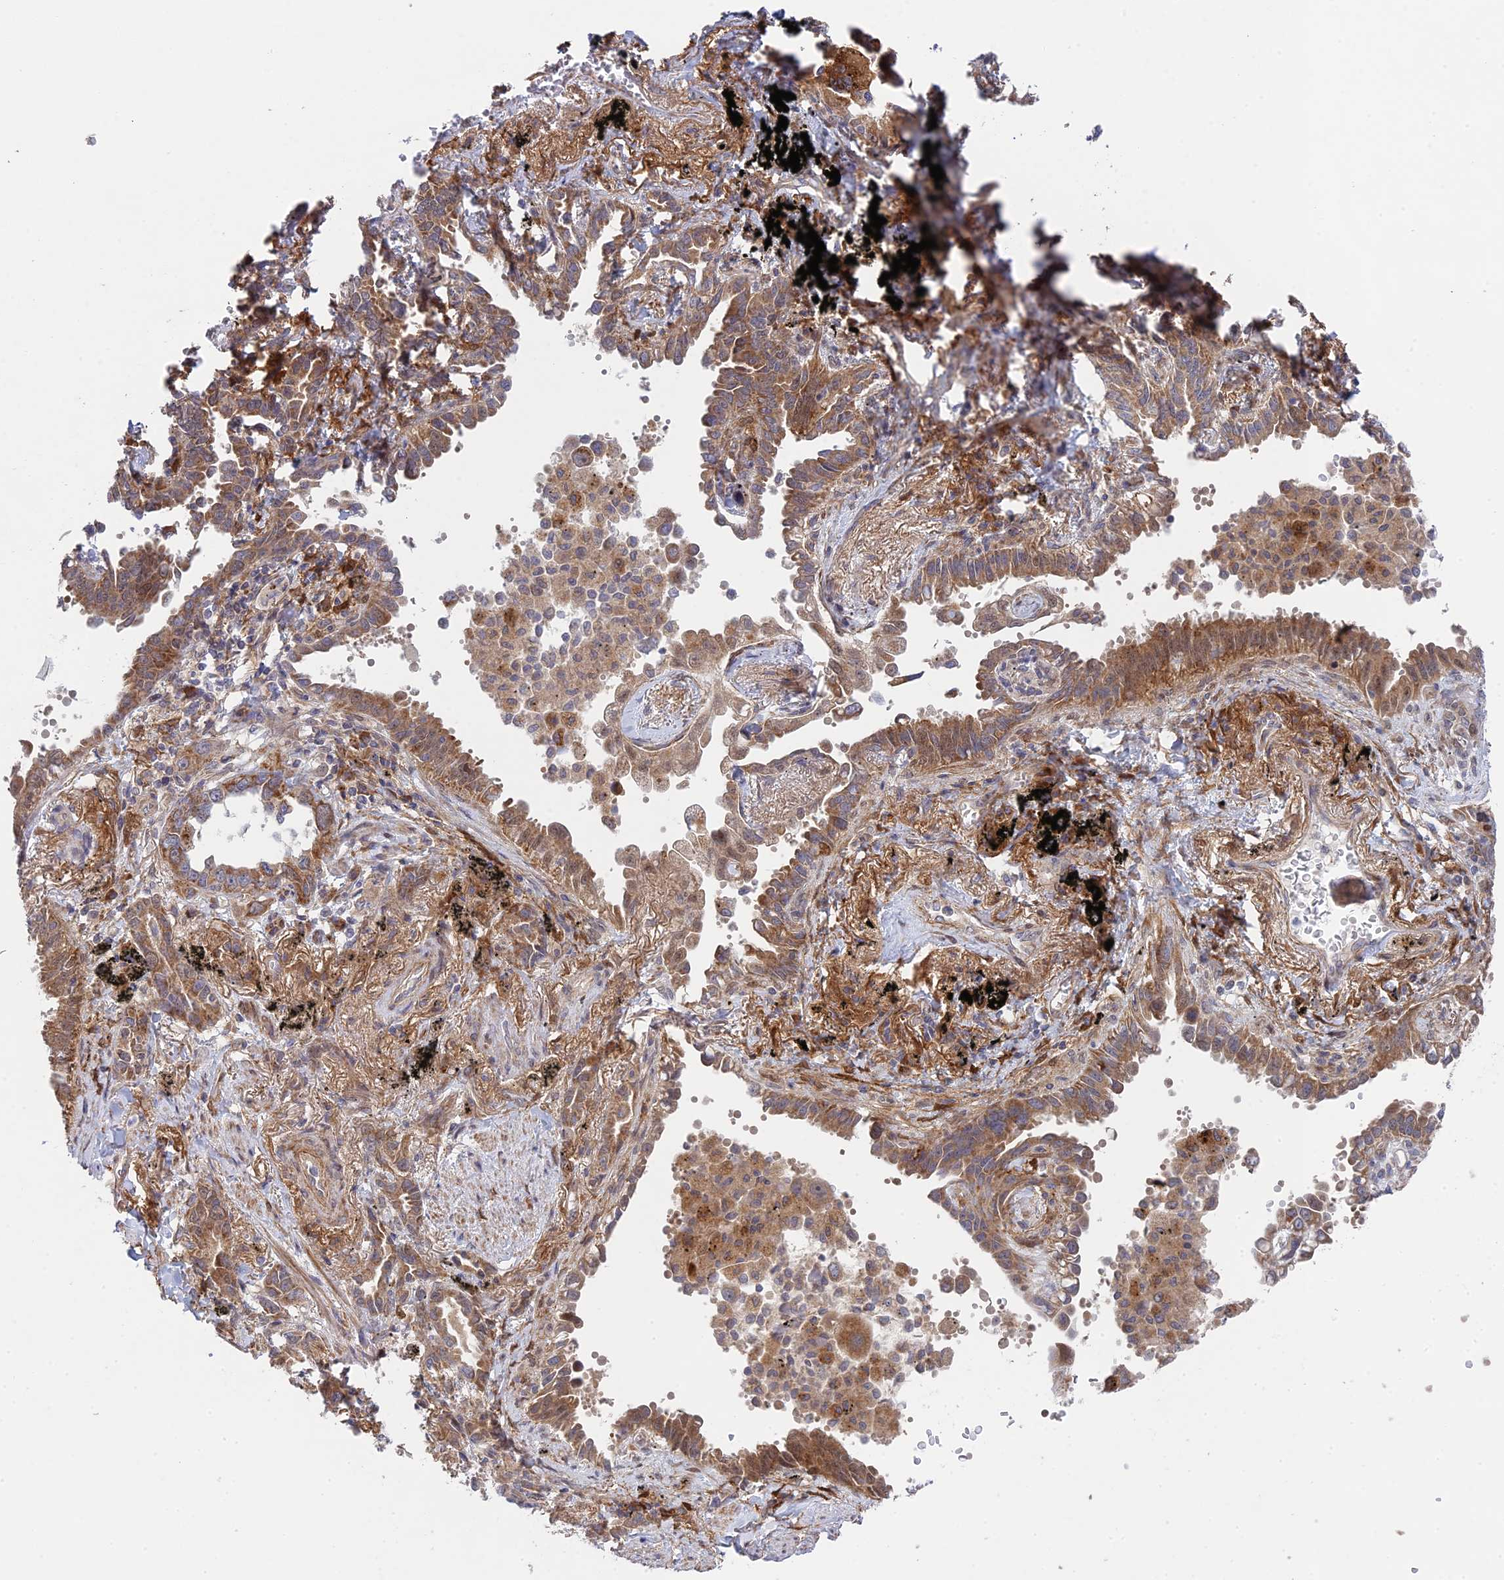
{"staining": {"intensity": "moderate", "quantity": ">75%", "location": "cytoplasmic/membranous"}, "tissue": "lung cancer", "cell_type": "Tumor cells", "image_type": "cancer", "snomed": [{"axis": "morphology", "description": "Adenocarcinoma, NOS"}, {"axis": "topography", "description": "Lung"}], "caption": "Adenocarcinoma (lung) stained with a brown dye shows moderate cytoplasmic/membranous positive staining in approximately >75% of tumor cells.", "gene": "INCA1", "patient": {"sex": "male", "age": 67}}